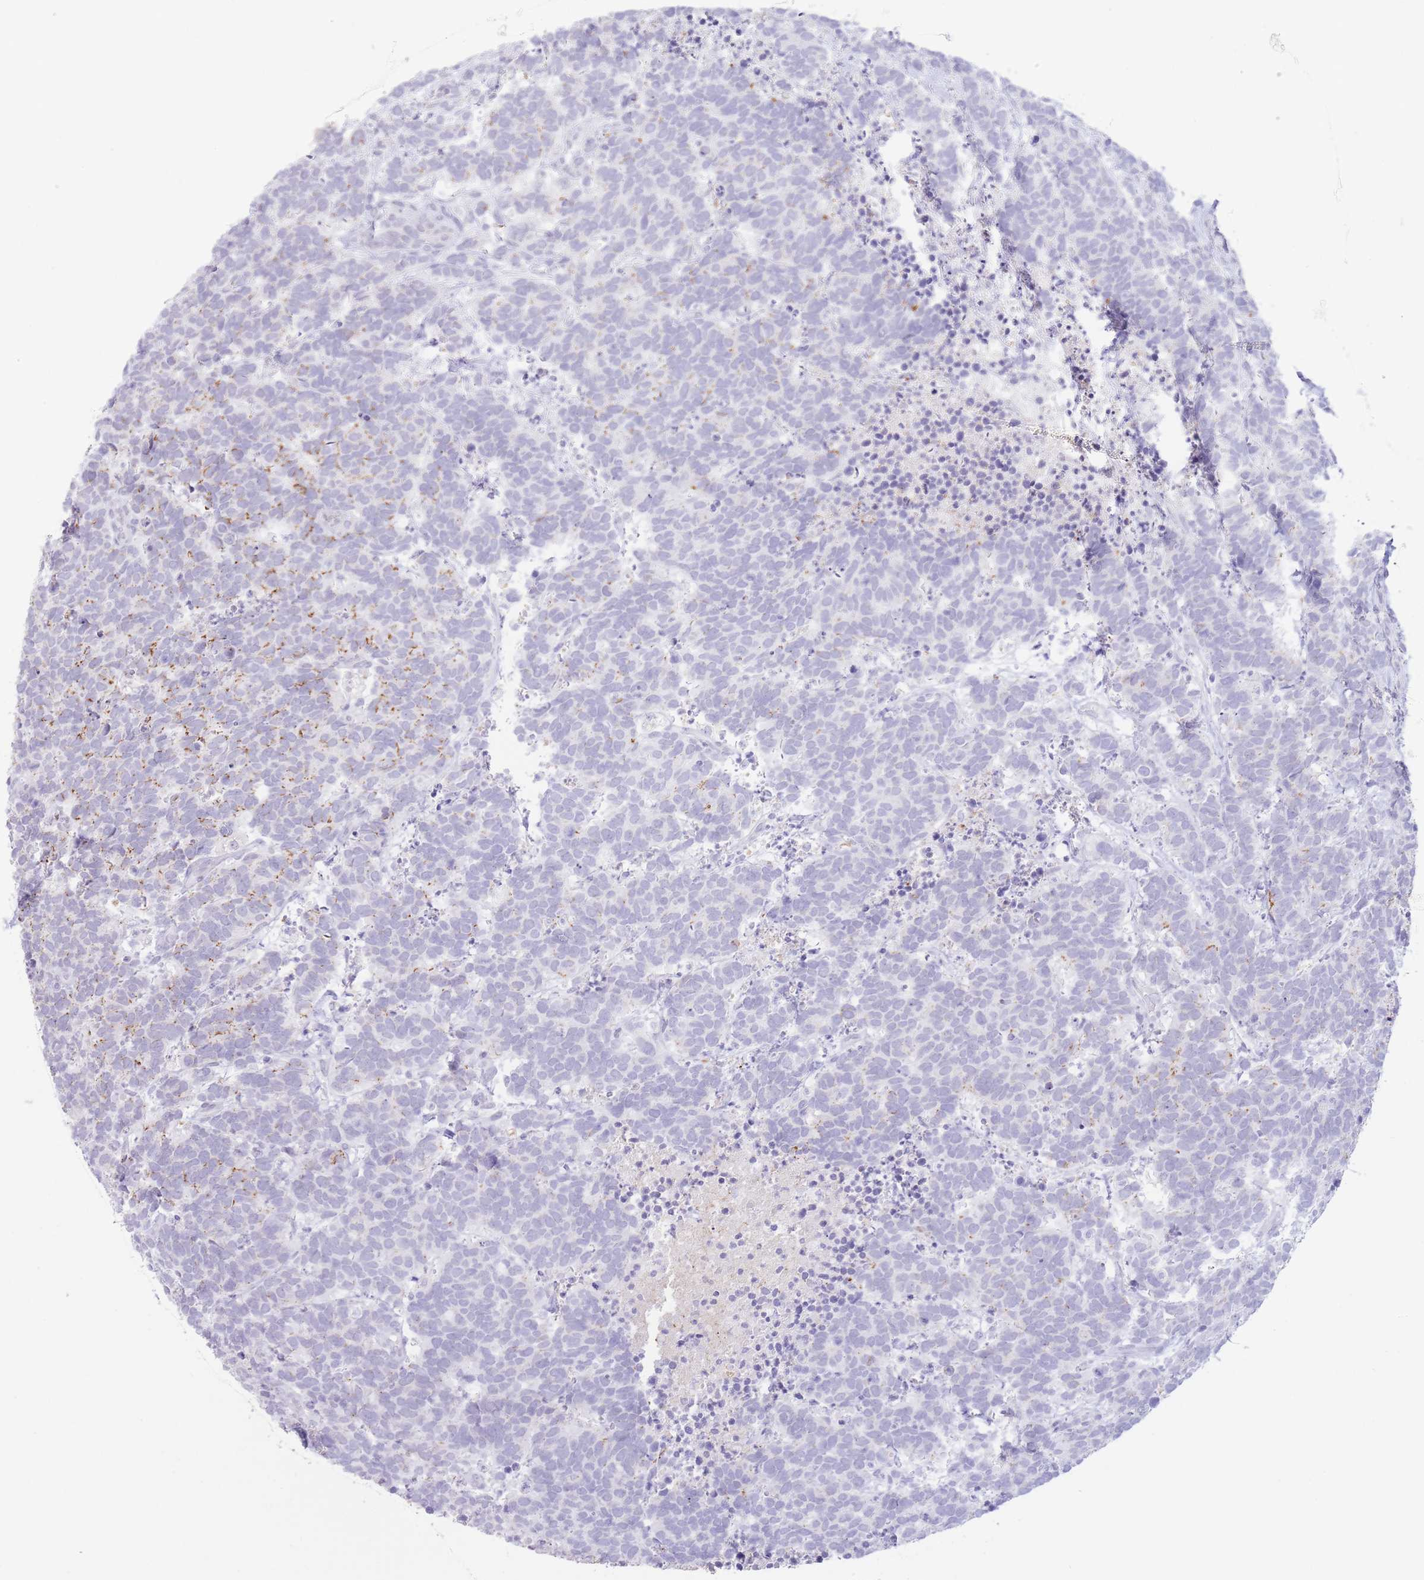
{"staining": {"intensity": "negative", "quantity": "none", "location": "none"}, "tissue": "carcinoid", "cell_type": "Tumor cells", "image_type": "cancer", "snomed": [{"axis": "morphology", "description": "Carcinoma, NOS"}, {"axis": "morphology", "description": "Carcinoid, malignant, NOS"}, {"axis": "topography", "description": "Prostate"}], "caption": "A histopathology image of carcinoid (malignant) stained for a protein exhibits no brown staining in tumor cells.", "gene": "LCLAT1", "patient": {"sex": "male", "age": 57}}